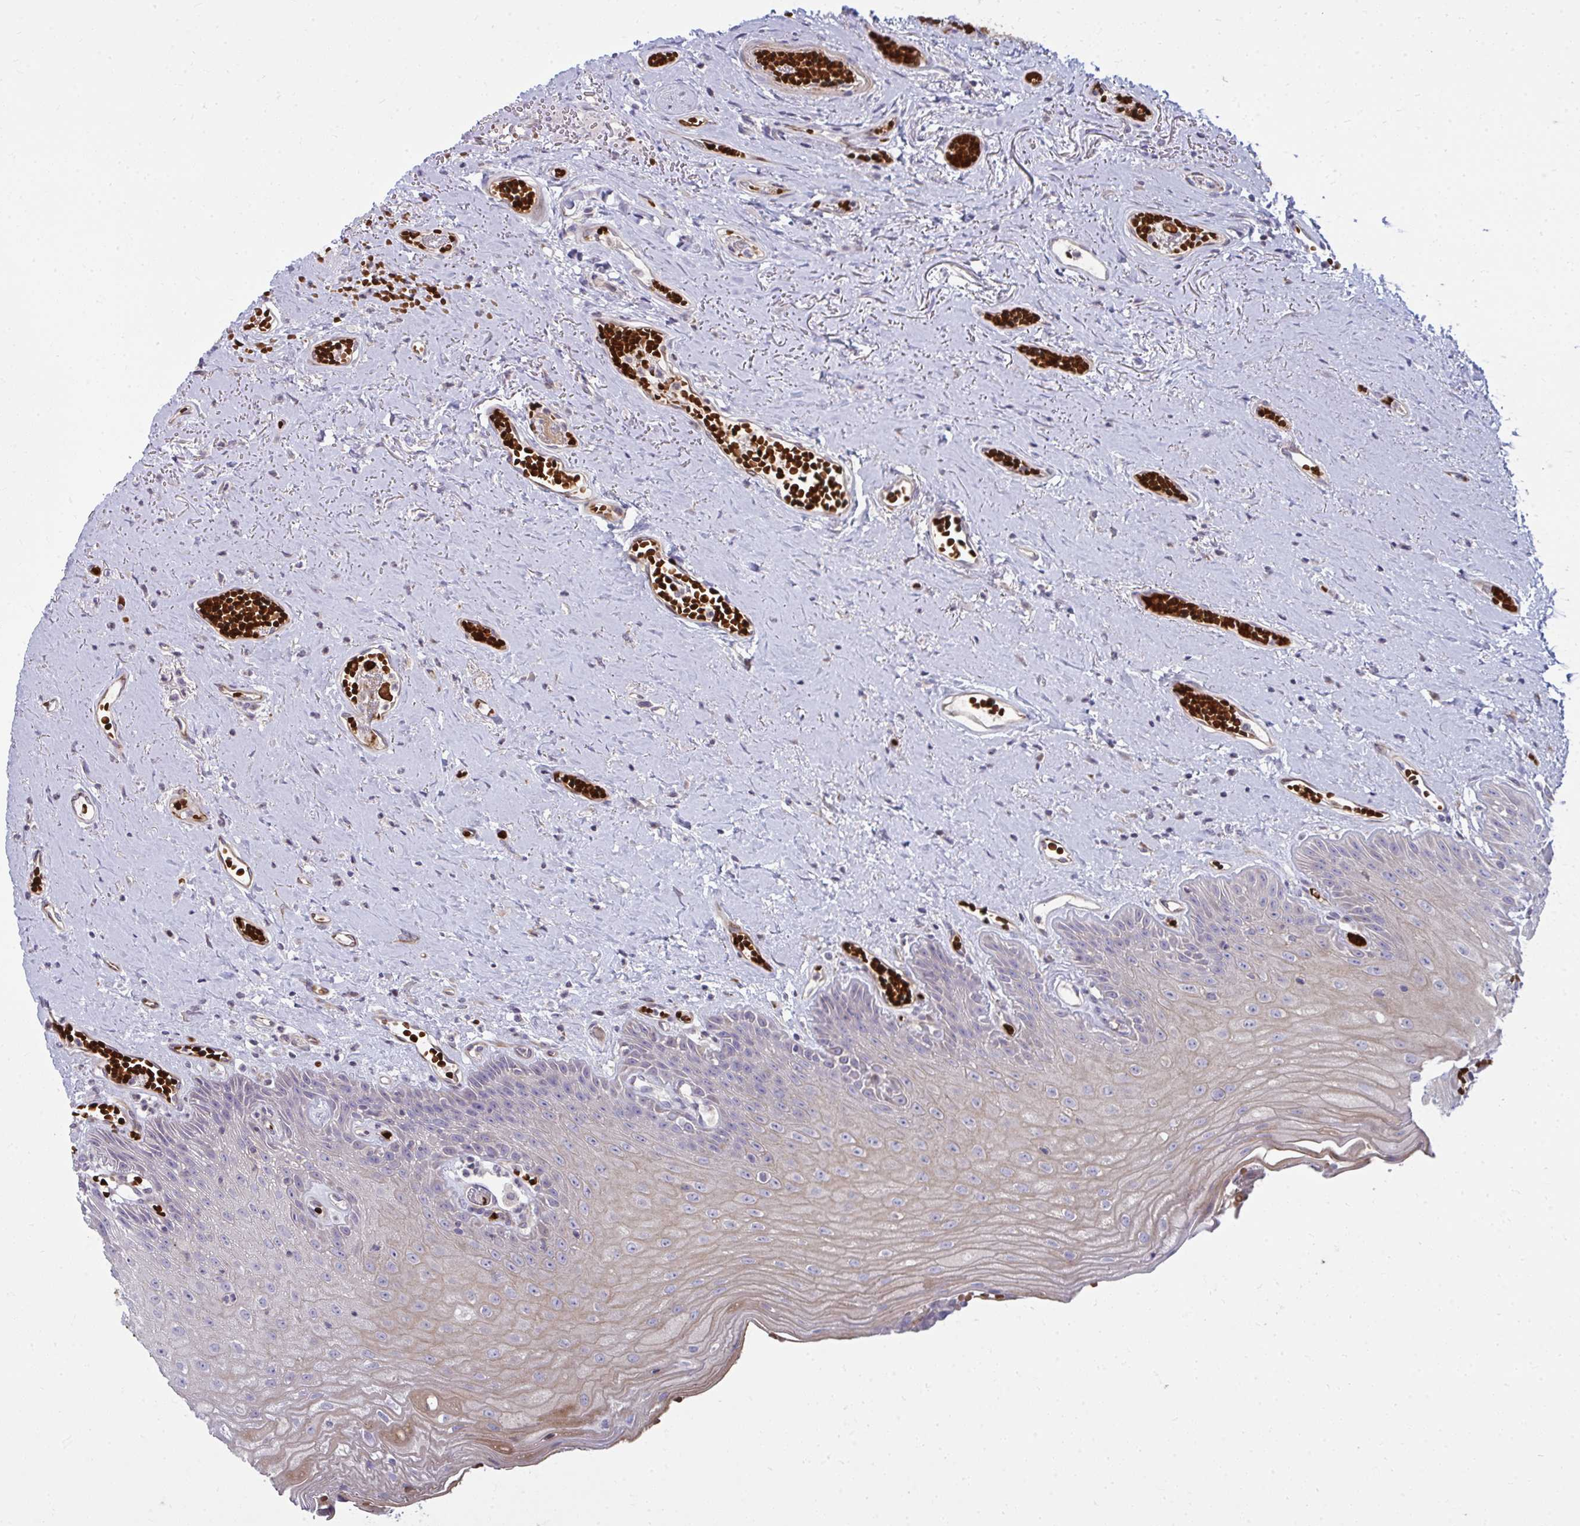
{"staining": {"intensity": "weak", "quantity": "25%-75%", "location": "cytoplasmic/membranous"}, "tissue": "oral mucosa", "cell_type": "Squamous epithelial cells", "image_type": "normal", "snomed": [{"axis": "morphology", "description": "Normal tissue, NOS"}, {"axis": "morphology", "description": "Squamous cell carcinoma, NOS"}, {"axis": "topography", "description": "Oral tissue"}, {"axis": "topography", "description": "Peripheral nerve tissue"}, {"axis": "topography", "description": "Head-Neck"}], "caption": "DAB immunohistochemical staining of normal human oral mucosa reveals weak cytoplasmic/membranous protein expression in approximately 25%-75% of squamous epithelial cells.", "gene": "SLC14A1", "patient": {"sex": "female", "age": 59}}